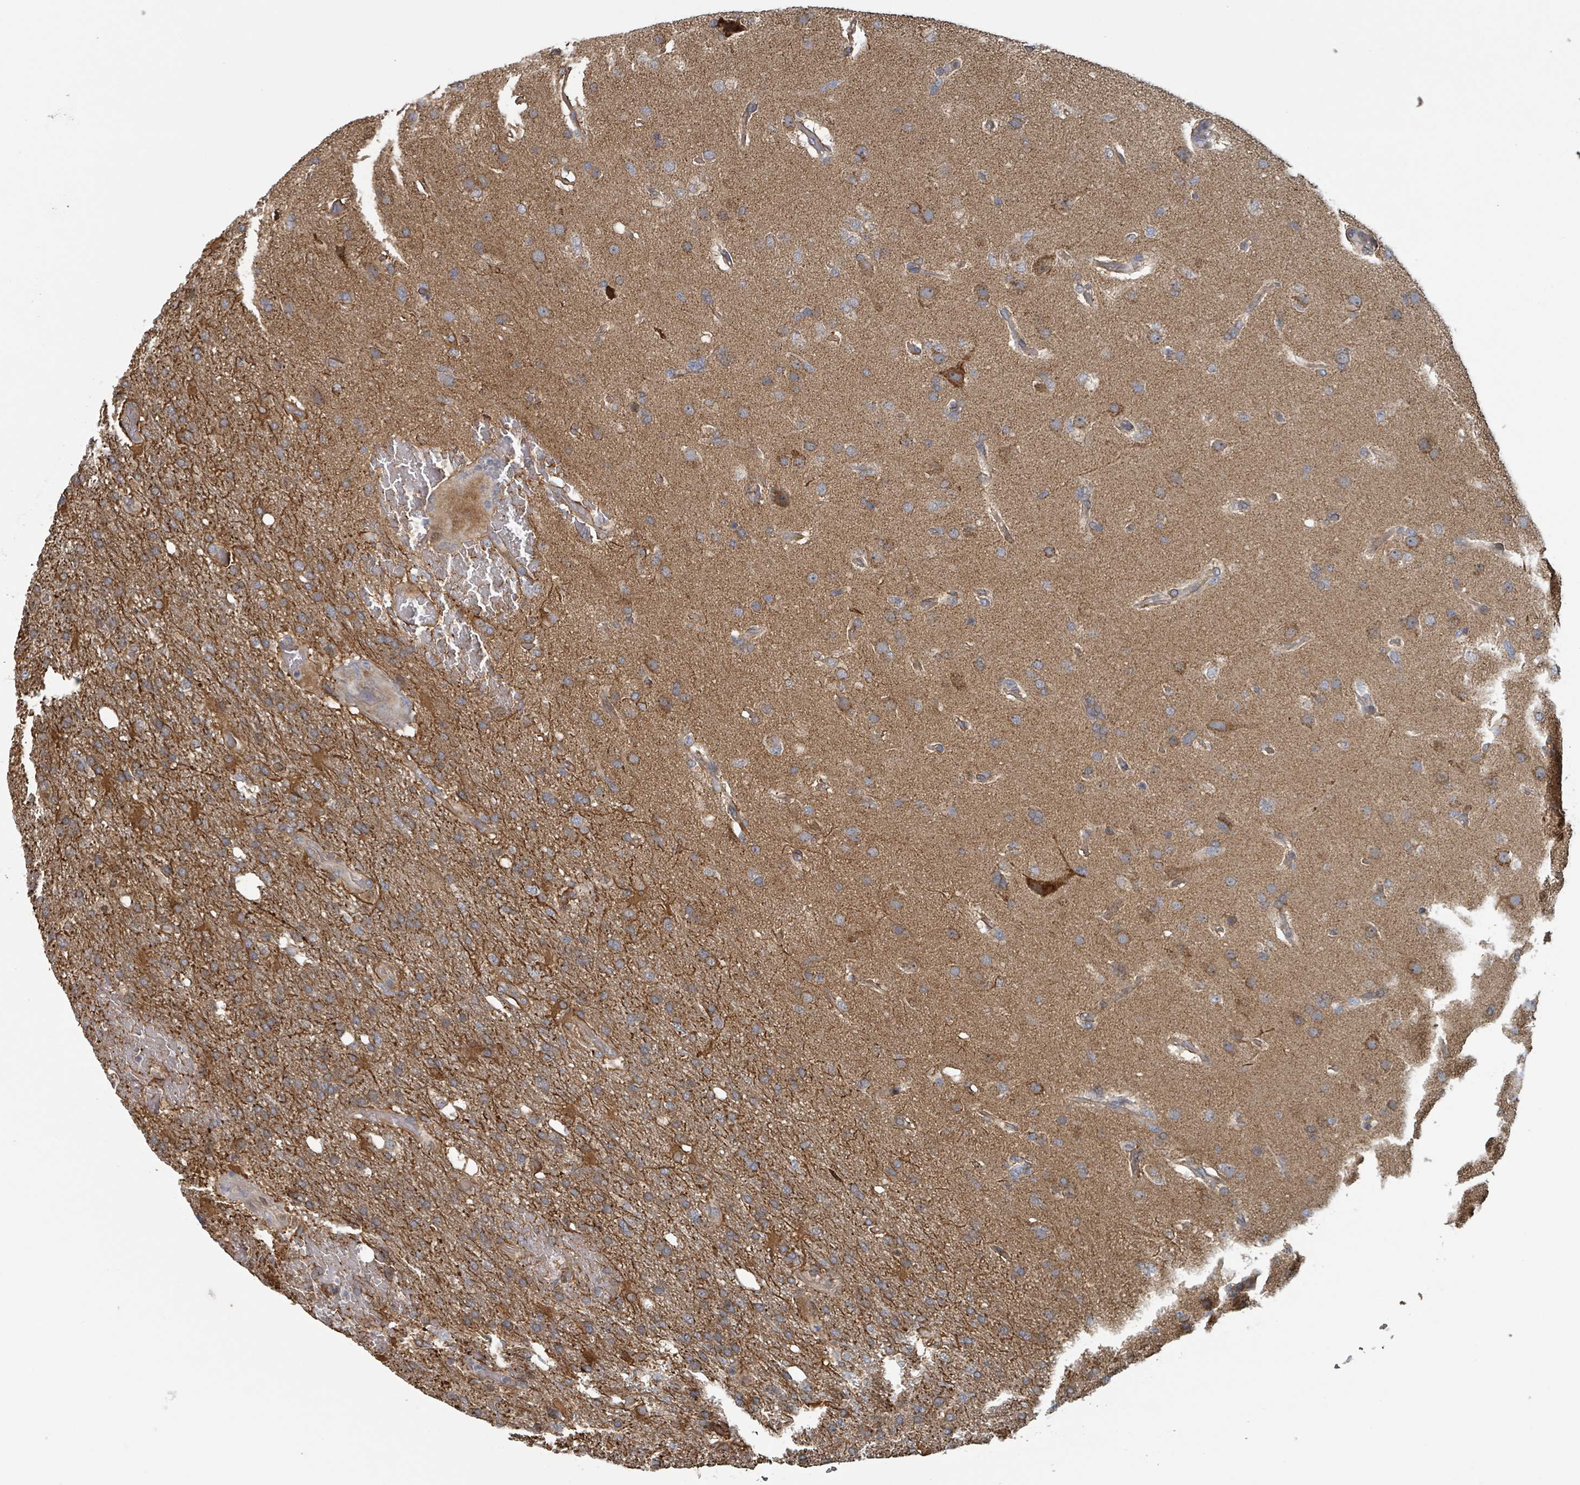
{"staining": {"intensity": "moderate", "quantity": ">75%", "location": "cytoplasmic/membranous"}, "tissue": "glioma", "cell_type": "Tumor cells", "image_type": "cancer", "snomed": [{"axis": "morphology", "description": "Glioma, malignant, High grade"}, {"axis": "topography", "description": "Brain"}], "caption": "This photomicrograph demonstrates malignant glioma (high-grade) stained with immunohistochemistry to label a protein in brown. The cytoplasmic/membranous of tumor cells show moderate positivity for the protein. Nuclei are counter-stained blue.", "gene": "HIVEP1", "patient": {"sex": "female", "age": 74}}